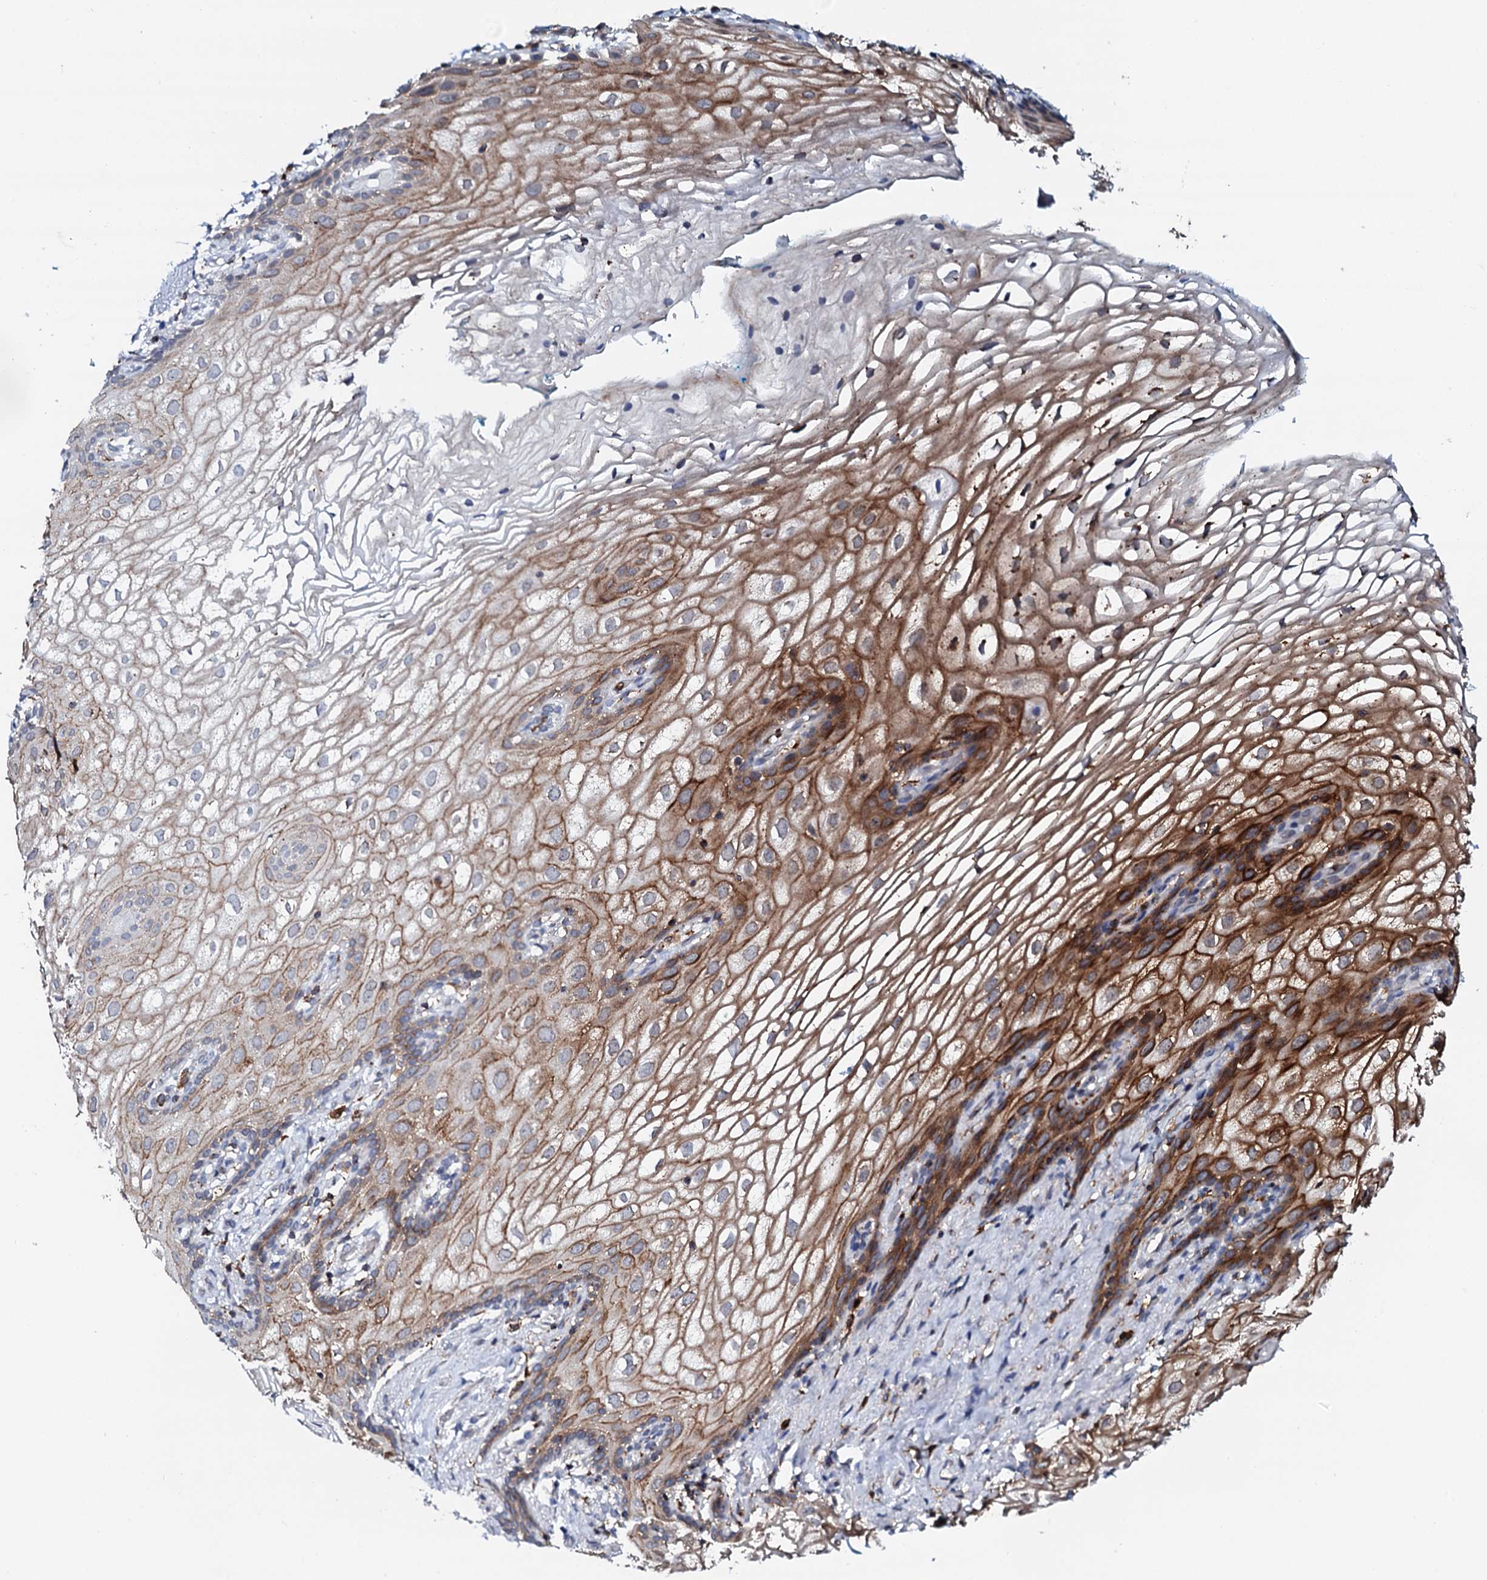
{"staining": {"intensity": "strong", "quantity": ">75%", "location": "cytoplasmic/membranous"}, "tissue": "vagina", "cell_type": "Squamous epithelial cells", "image_type": "normal", "snomed": [{"axis": "morphology", "description": "Normal tissue, NOS"}, {"axis": "topography", "description": "Vagina"}, {"axis": "topography", "description": "Peripheral nerve tissue"}], "caption": "Vagina stained for a protein (brown) displays strong cytoplasmic/membranous positive positivity in about >75% of squamous epithelial cells.", "gene": "VAMP8", "patient": {"sex": "female", "age": 71}}